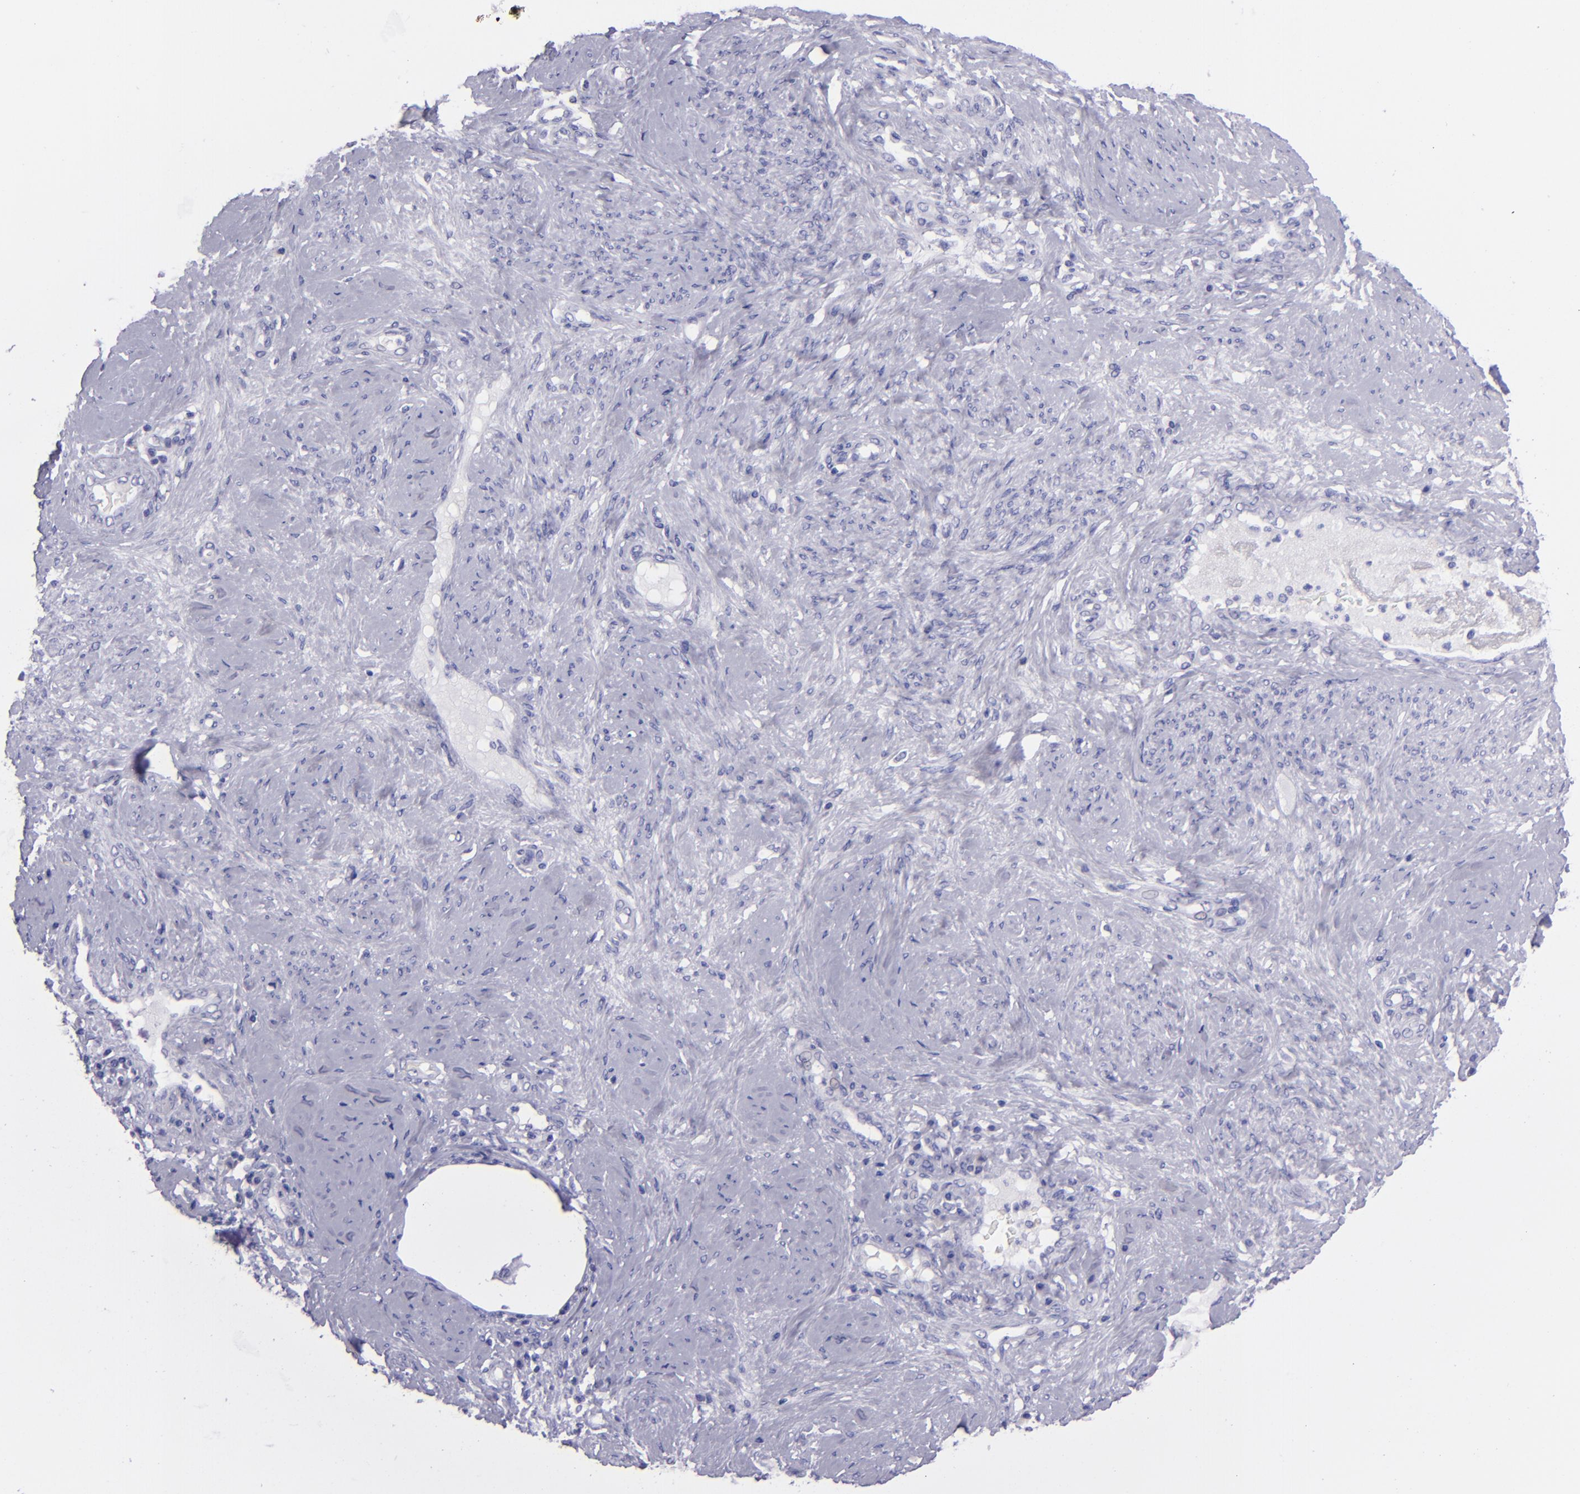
{"staining": {"intensity": "negative", "quantity": "none", "location": "none"}, "tissue": "cervical cancer", "cell_type": "Tumor cells", "image_type": "cancer", "snomed": [{"axis": "morphology", "description": "Squamous cell carcinoma, NOS"}, {"axis": "topography", "description": "Cervix"}], "caption": "Cervical cancer was stained to show a protein in brown. There is no significant positivity in tumor cells.", "gene": "TNNT3", "patient": {"sex": "female", "age": 41}}